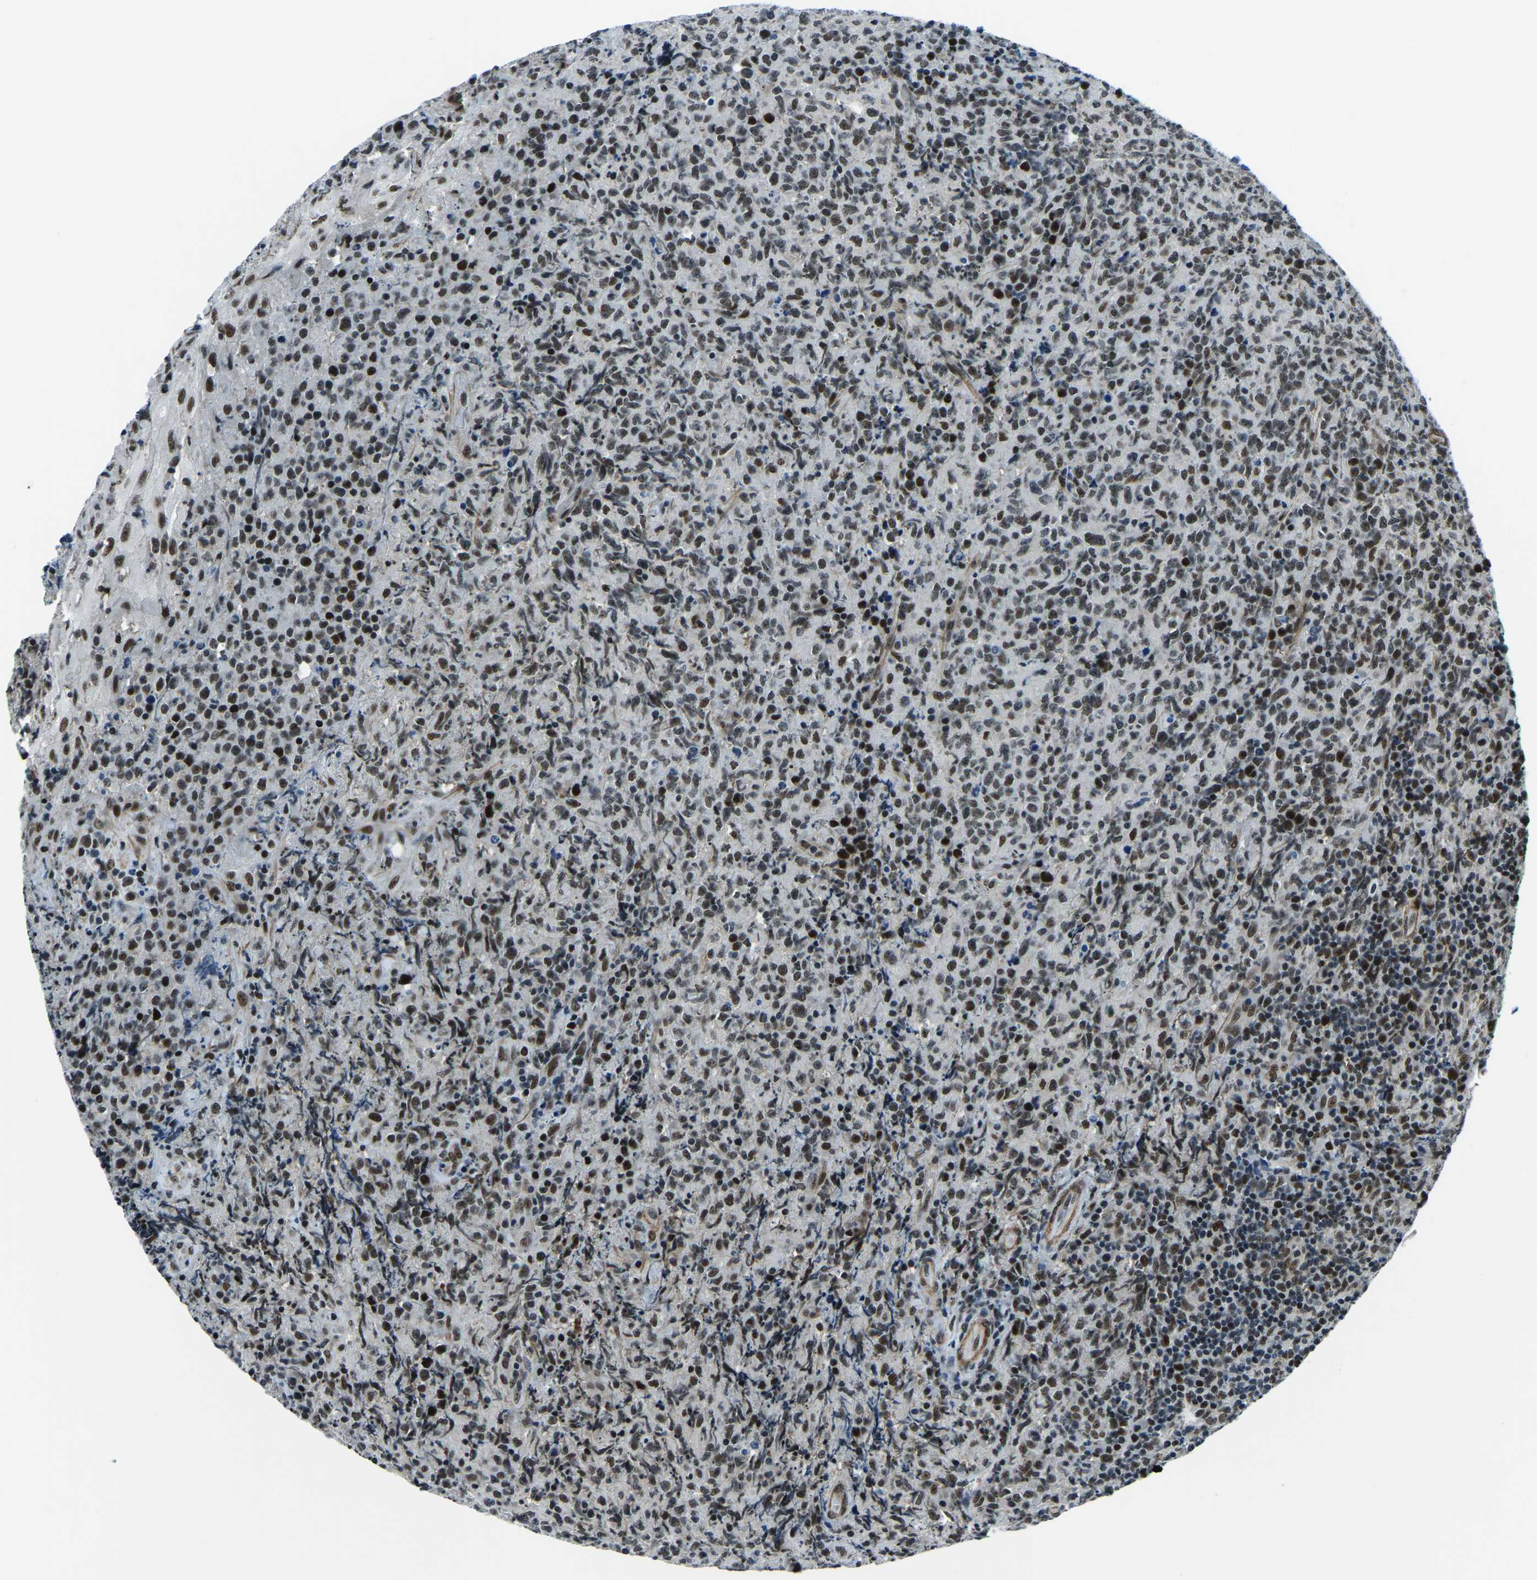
{"staining": {"intensity": "moderate", "quantity": ">75%", "location": "nuclear"}, "tissue": "lymphoma", "cell_type": "Tumor cells", "image_type": "cancer", "snomed": [{"axis": "morphology", "description": "Malignant lymphoma, non-Hodgkin's type, High grade"}, {"axis": "topography", "description": "Tonsil"}], "caption": "Protein staining of malignant lymphoma, non-Hodgkin's type (high-grade) tissue displays moderate nuclear positivity in about >75% of tumor cells.", "gene": "PRCC", "patient": {"sex": "female", "age": 36}}